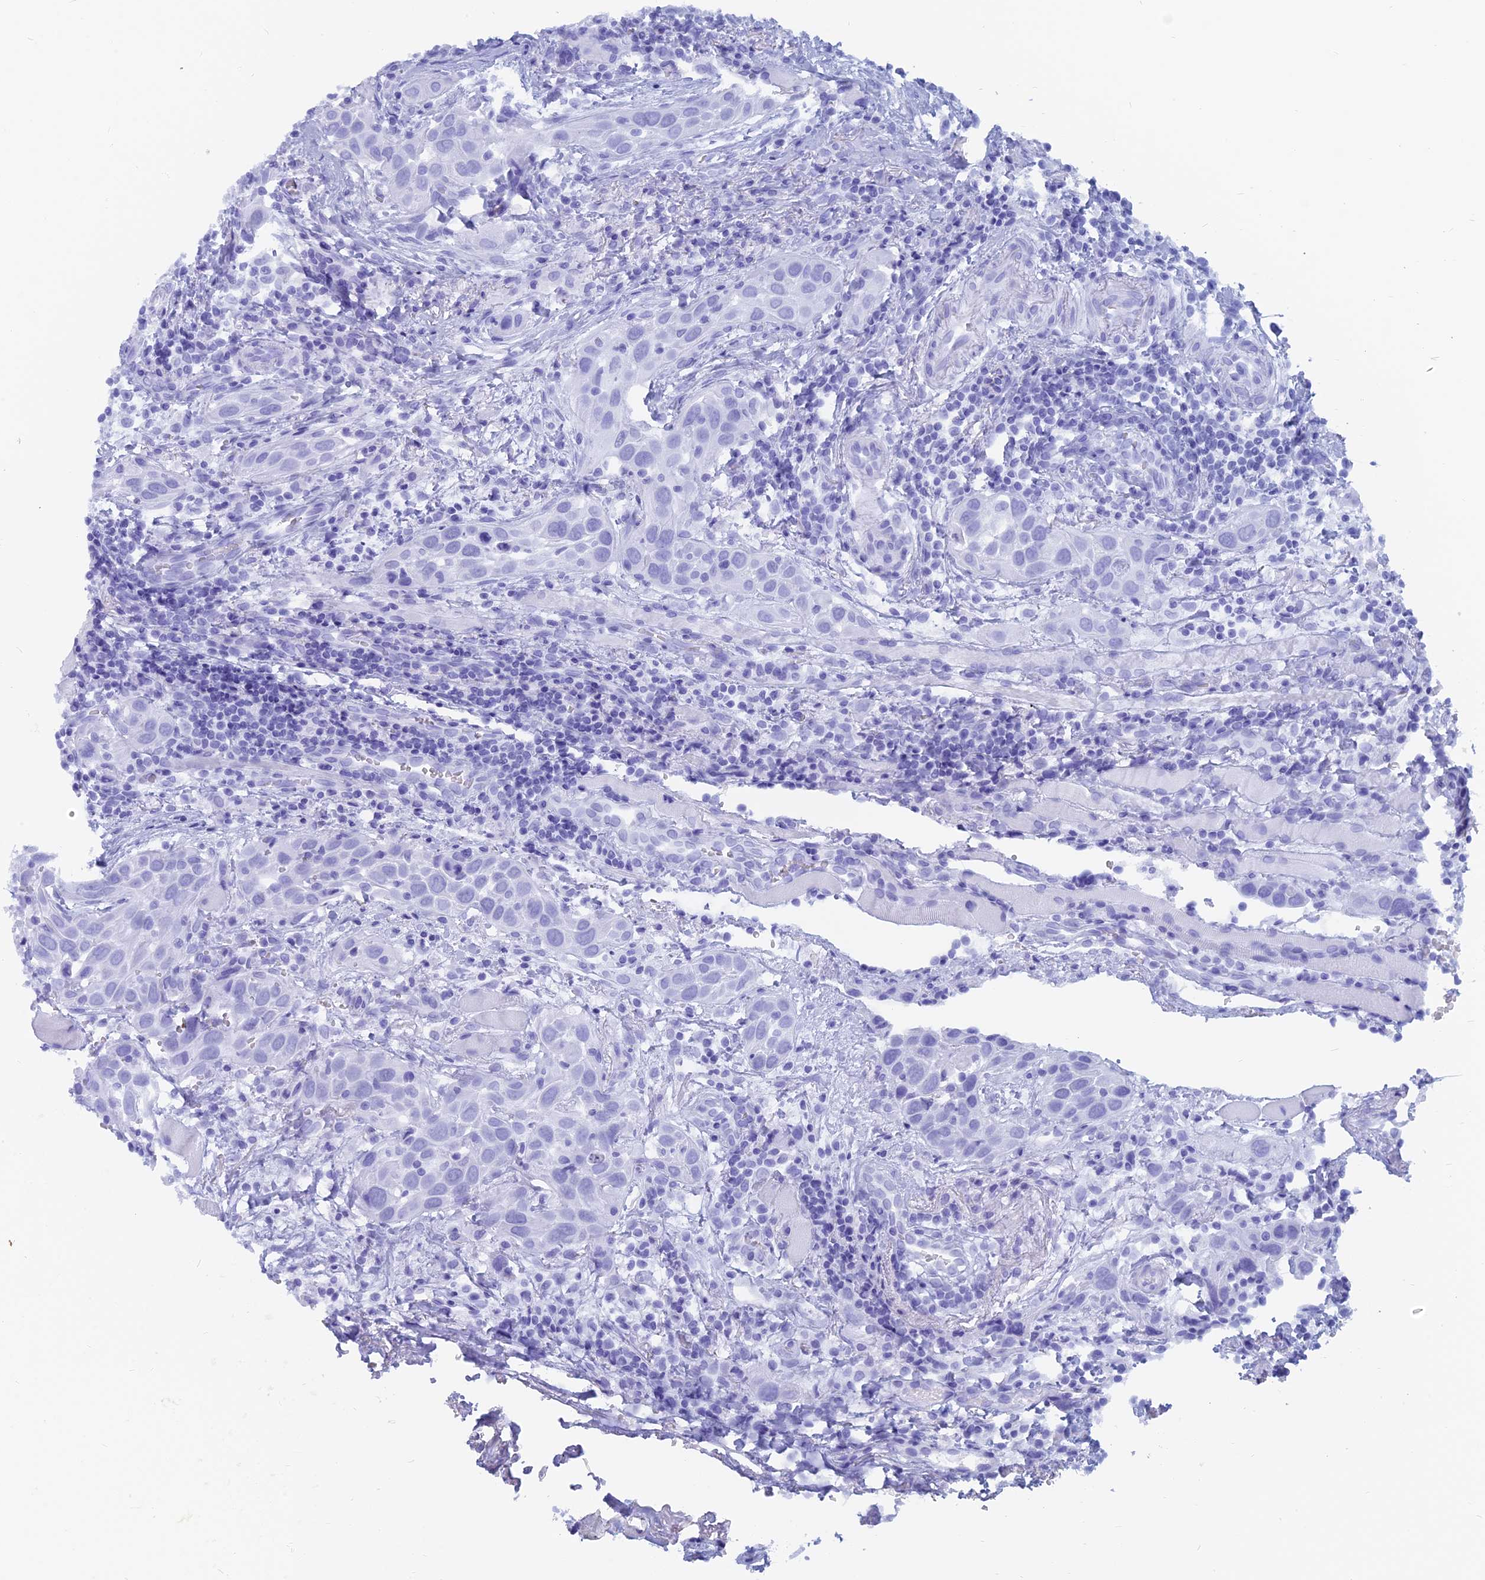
{"staining": {"intensity": "negative", "quantity": "none", "location": "none"}, "tissue": "head and neck cancer", "cell_type": "Tumor cells", "image_type": "cancer", "snomed": [{"axis": "morphology", "description": "Squamous cell carcinoma, NOS"}, {"axis": "topography", "description": "Oral tissue"}, {"axis": "topography", "description": "Head-Neck"}], "caption": "The micrograph reveals no significant staining in tumor cells of squamous cell carcinoma (head and neck).", "gene": "CAPS", "patient": {"sex": "female", "age": 50}}